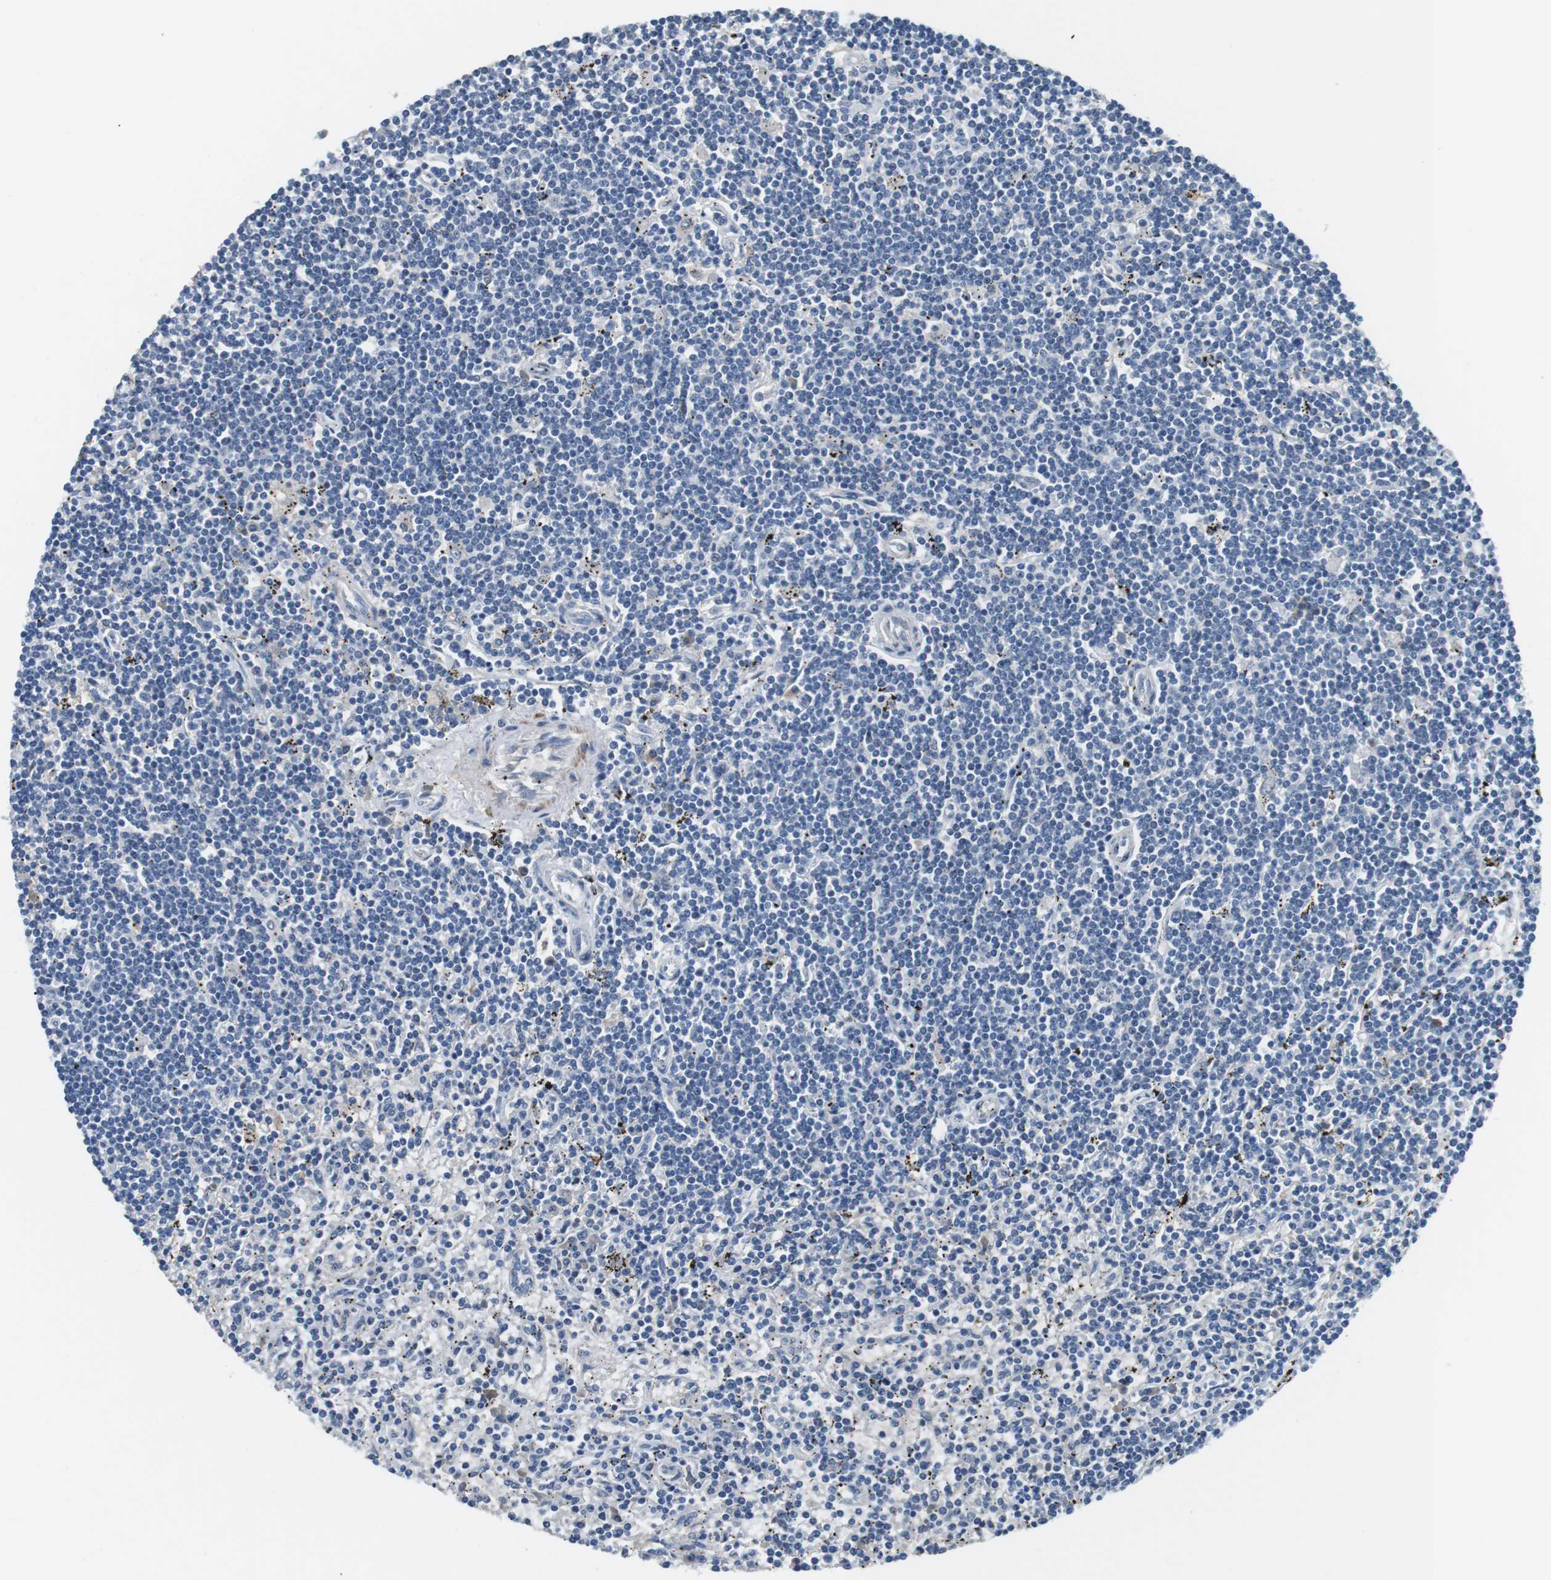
{"staining": {"intensity": "negative", "quantity": "none", "location": "none"}, "tissue": "lymphoma", "cell_type": "Tumor cells", "image_type": "cancer", "snomed": [{"axis": "morphology", "description": "Malignant lymphoma, non-Hodgkin's type, Low grade"}, {"axis": "topography", "description": "Spleen"}], "caption": "Photomicrograph shows no significant protein staining in tumor cells of lymphoma.", "gene": "UNC5CL", "patient": {"sex": "male", "age": 76}}